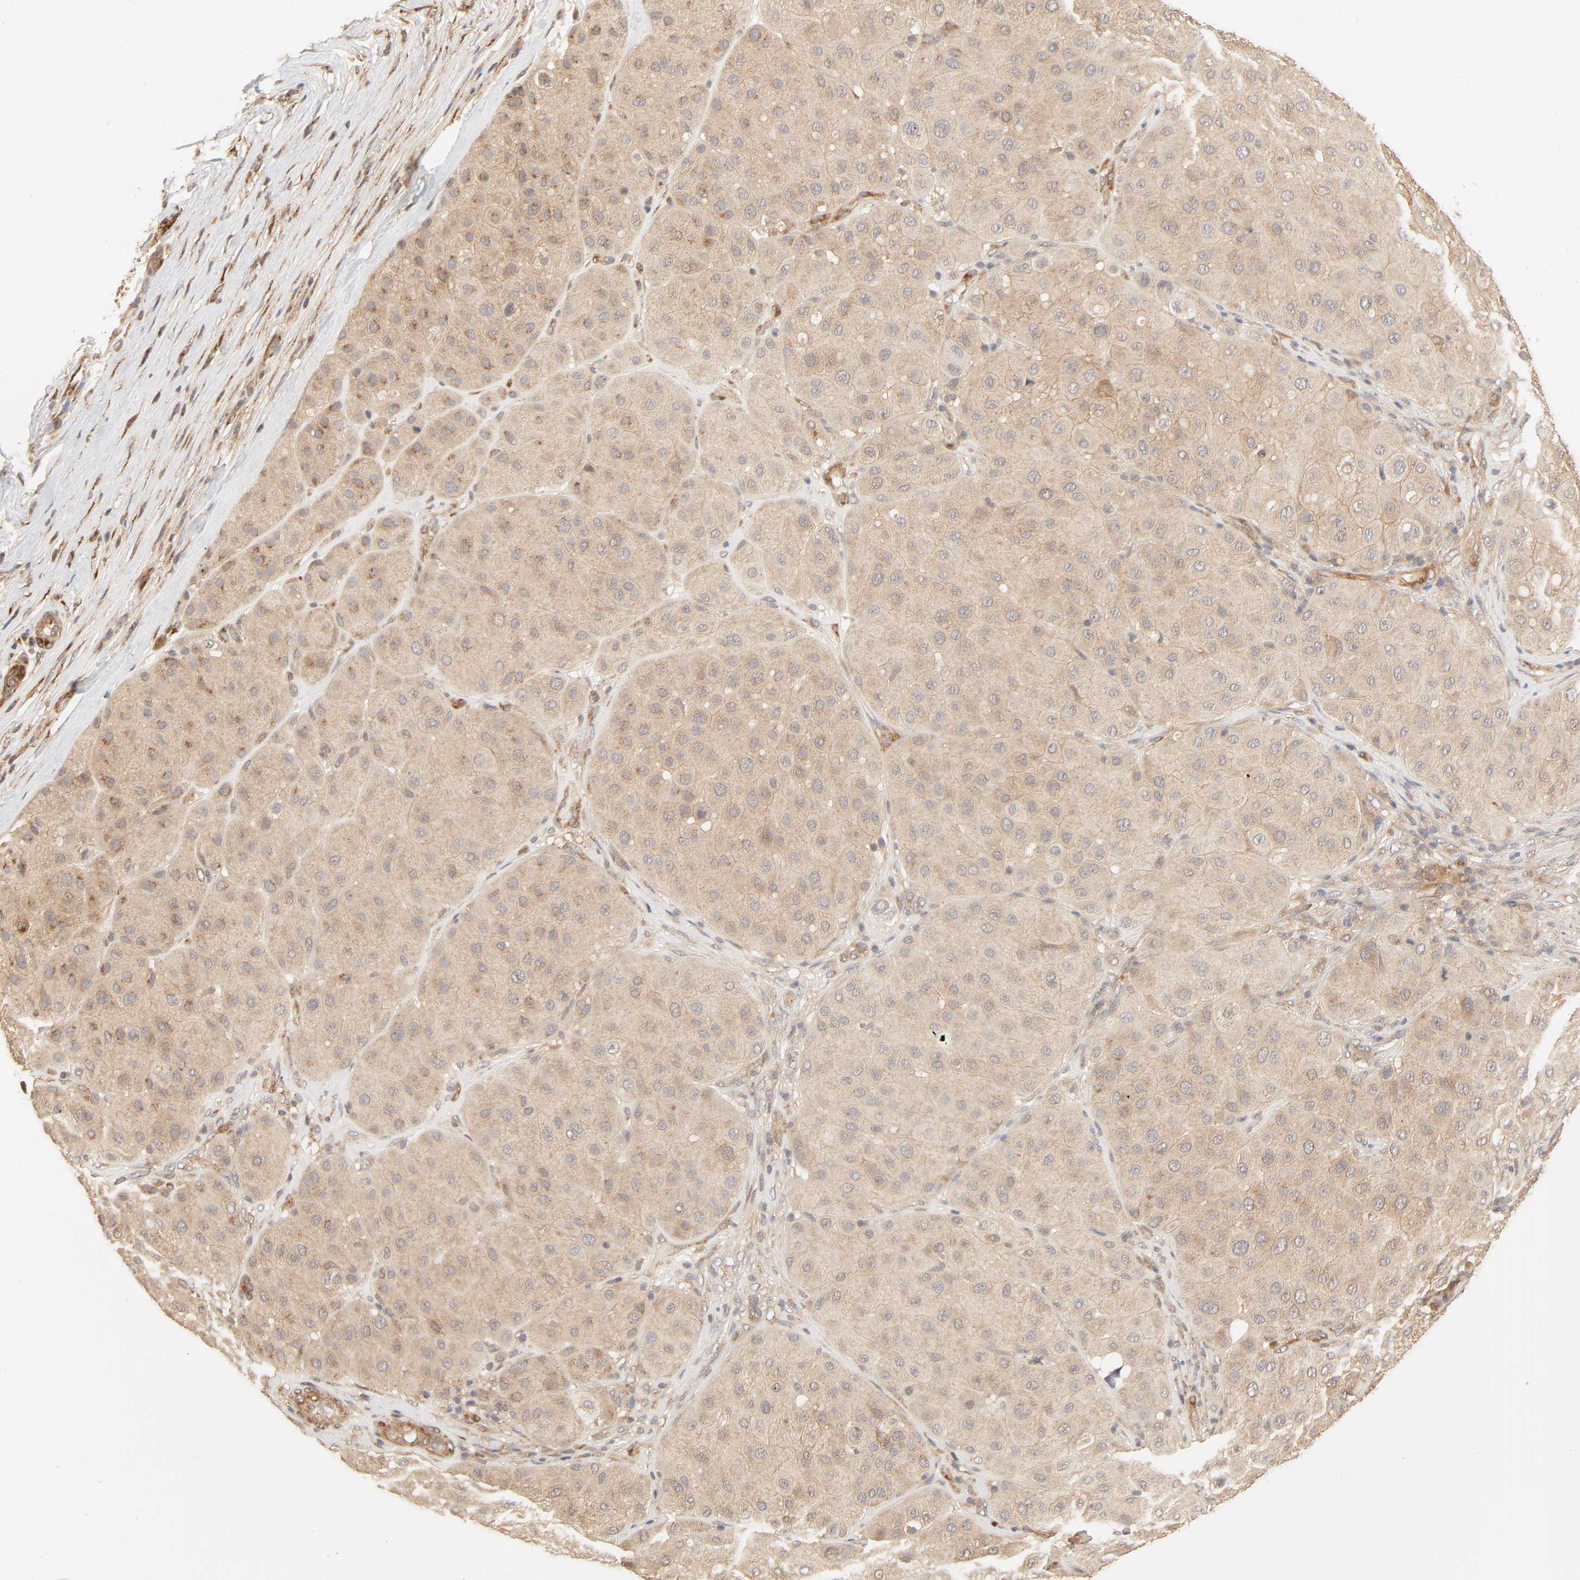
{"staining": {"intensity": "moderate", "quantity": ">75%", "location": "cytoplasmic/membranous"}, "tissue": "melanoma", "cell_type": "Tumor cells", "image_type": "cancer", "snomed": [{"axis": "morphology", "description": "Normal tissue, NOS"}, {"axis": "morphology", "description": "Malignant melanoma, Metastatic site"}, {"axis": "topography", "description": "Skin"}], "caption": "Immunohistochemistry staining of melanoma, which exhibits medium levels of moderate cytoplasmic/membranous staining in approximately >75% of tumor cells indicating moderate cytoplasmic/membranous protein positivity. The staining was performed using DAB (brown) for protein detection and nuclei were counterstained in hematoxylin (blue).", "gene": "EPS8", "patient": {"sex": "male", "age": 41}}